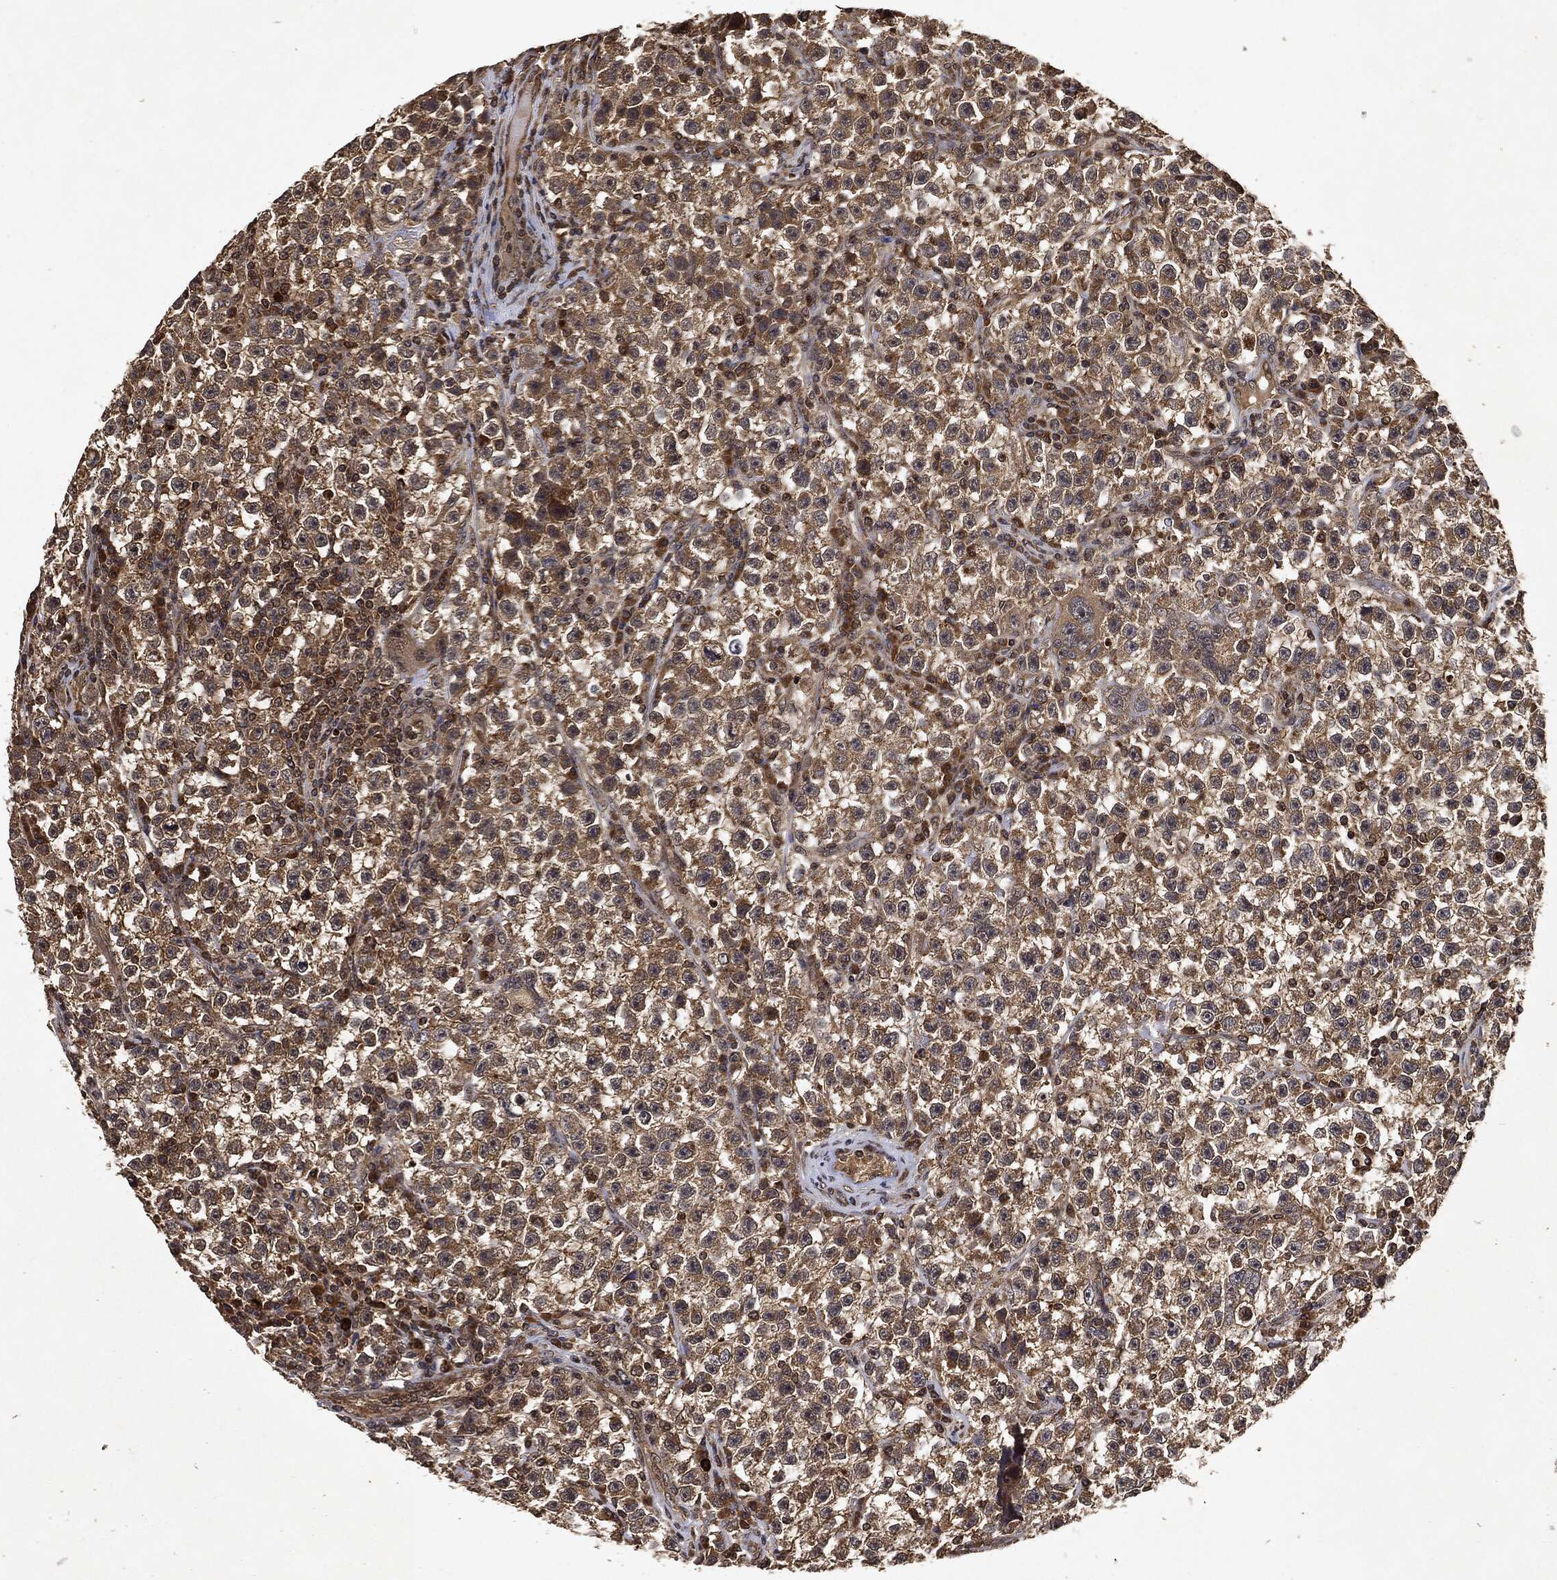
{"staining": {"intensity": "moderate", "quantity": ">75%", "location": "cytoplasmic/membranous"}, "tissue": "testis cancer", "cell_type": "Tumor cells", "image_type": "cancer", "snomed": [{"axis": "morphology", "description": "Seminoma, NOS"}, {"axis": "topography", "description": "Testis"}], "caption": "High-power microscopy captured an IHC micrograph of testis seminoma, revealing moderate cytoplasmic/membranous staining in about >75% of tumor cells. (DAB (3,3'-diaminobenzidine) = brown stain, brightfield microscopy at high magnification).", "gene": "ZNF226", "patient": {"sex": "male", "age": 22}}